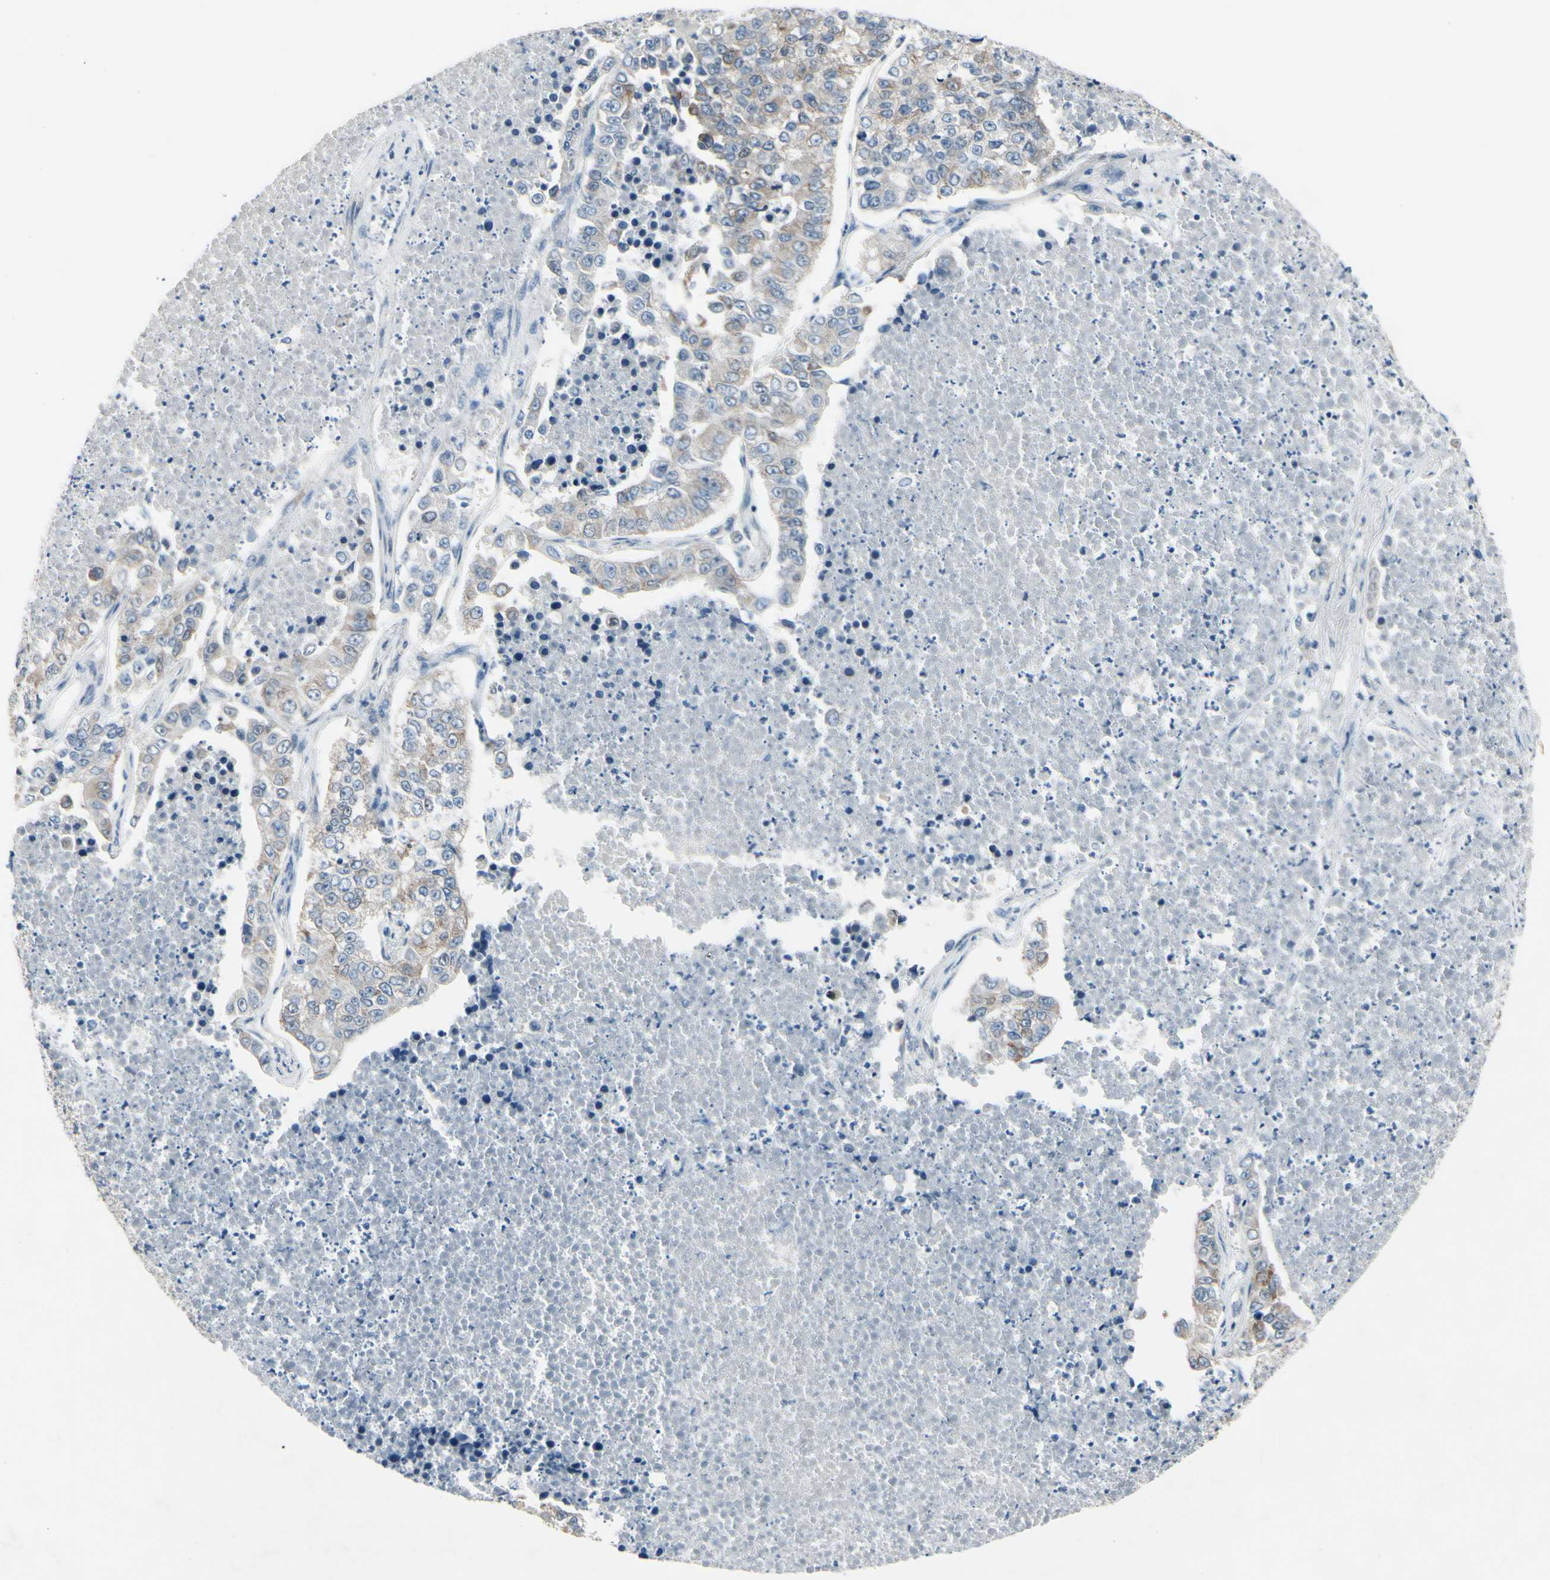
{"staining": {"intensity": "weak", "quantity": "25%-75%", "location": "cytoplasmic/membranous"}, "tissue": "lung cancer", "cell_type": "Tumor cells", "image_type": "cancer", "snomed": [{"axis": "morphology", "description": "Adenocarcinoma, NOS"}, {"axis": "topography", "description": "Lung"}], "caption": "IHC (DAB) staining of lung cancer (adenocarcinoma) displays weak cytoplasmic/membranous protein staining in about 25%-75% of tumor cells.", "gene": "MAP2", "patient": {"sex": "male", "age": 49}}